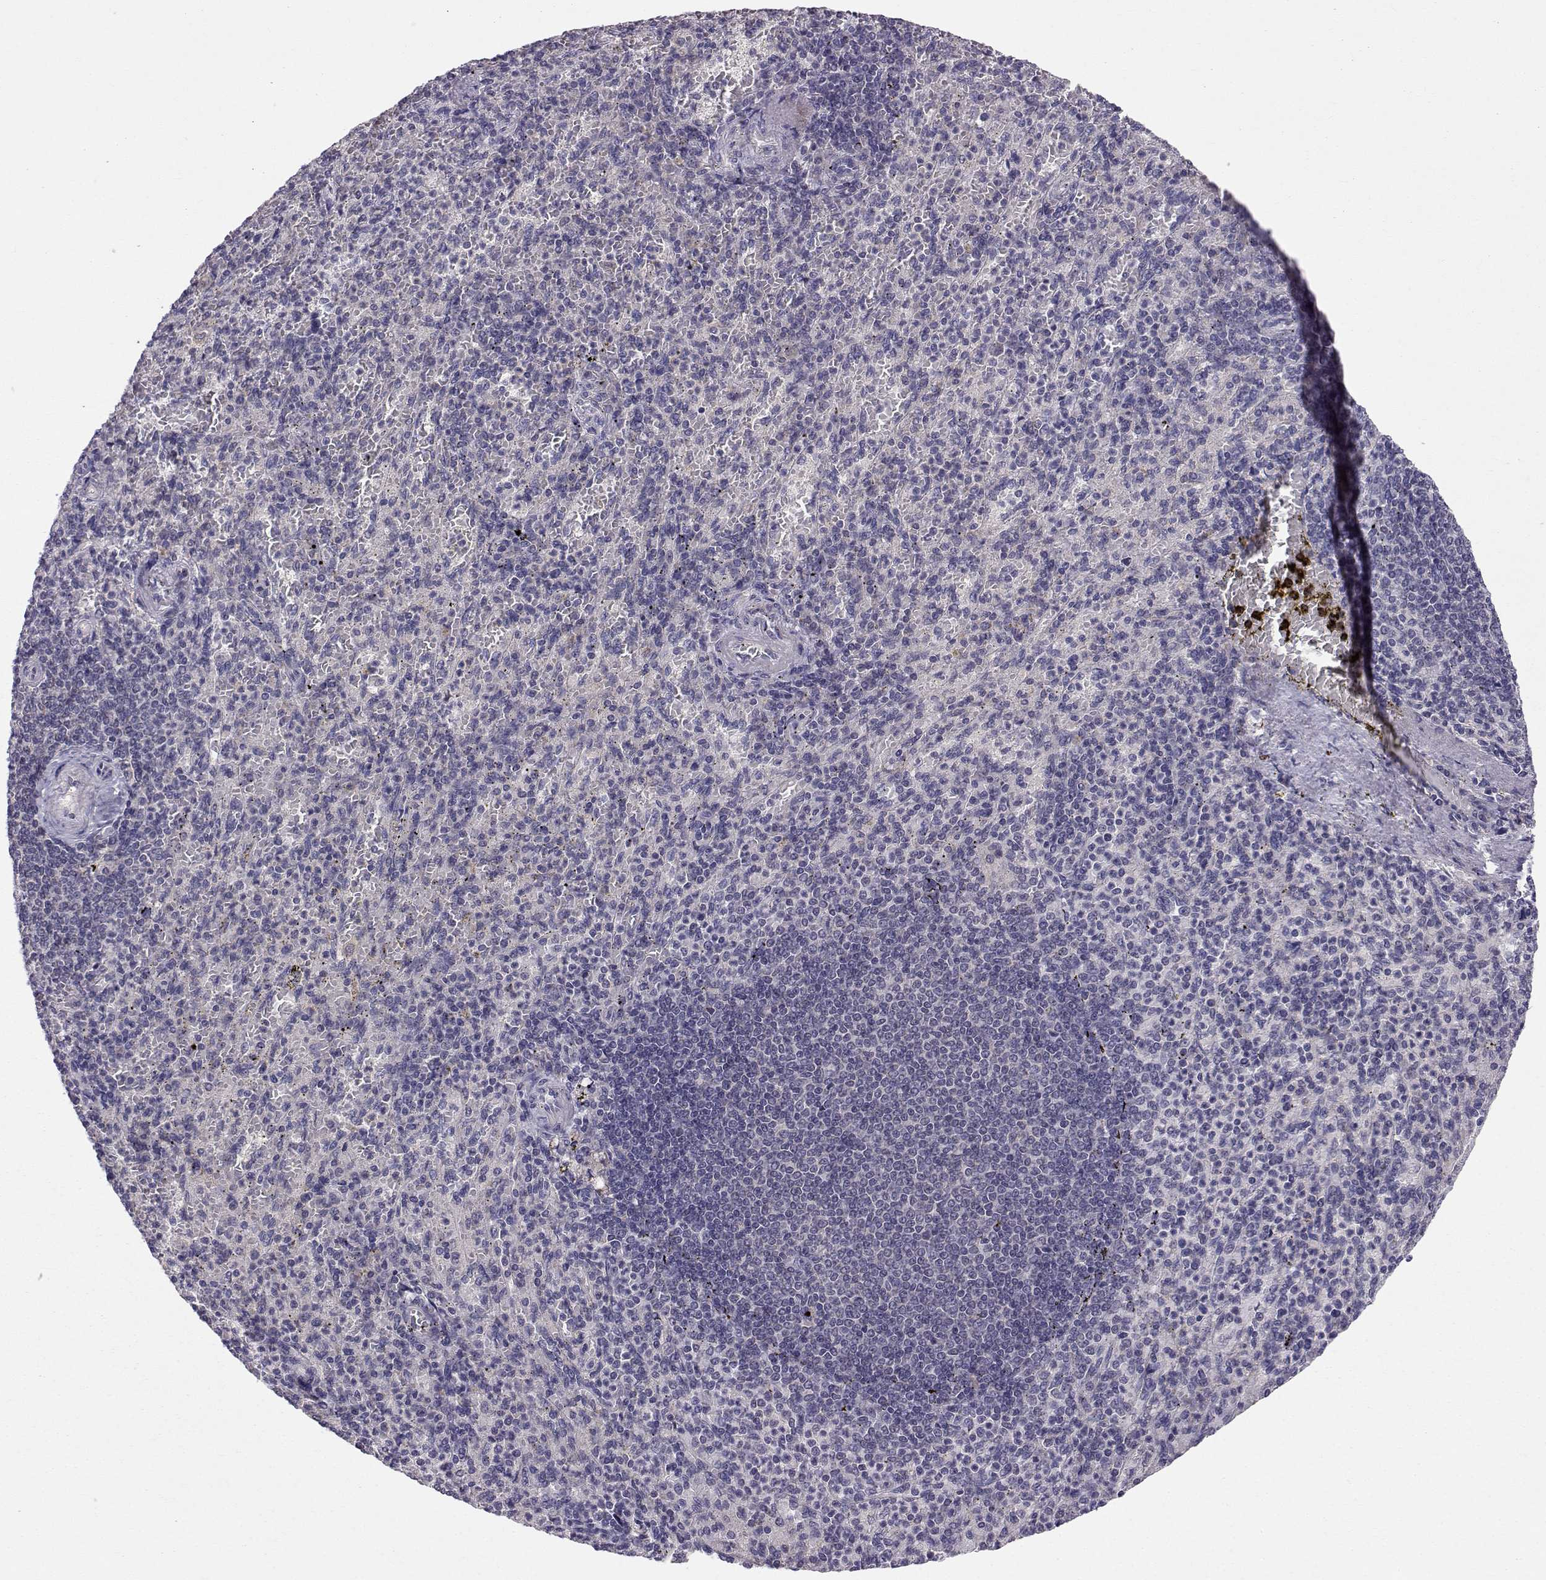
{"staining": {"intensity": "negative", "quantity": "none", "location": "none"}, "tissue": "spleen", "cell_type": "Cells in red pulp", "image_type": "normal", "snomed": [{"axis": "morphology", "description": "Normal tissue, NOS"}, {"axis": "topography", "description": "Spleen"}], "caption": "Immunohistochemistry micrograph of benign spleen: human spleen stained with DAB demonstrates no significant protein positivity in cells in red pulp.", "gene": "PEX5L", "patient": {"sex": "female", "age": 74}}